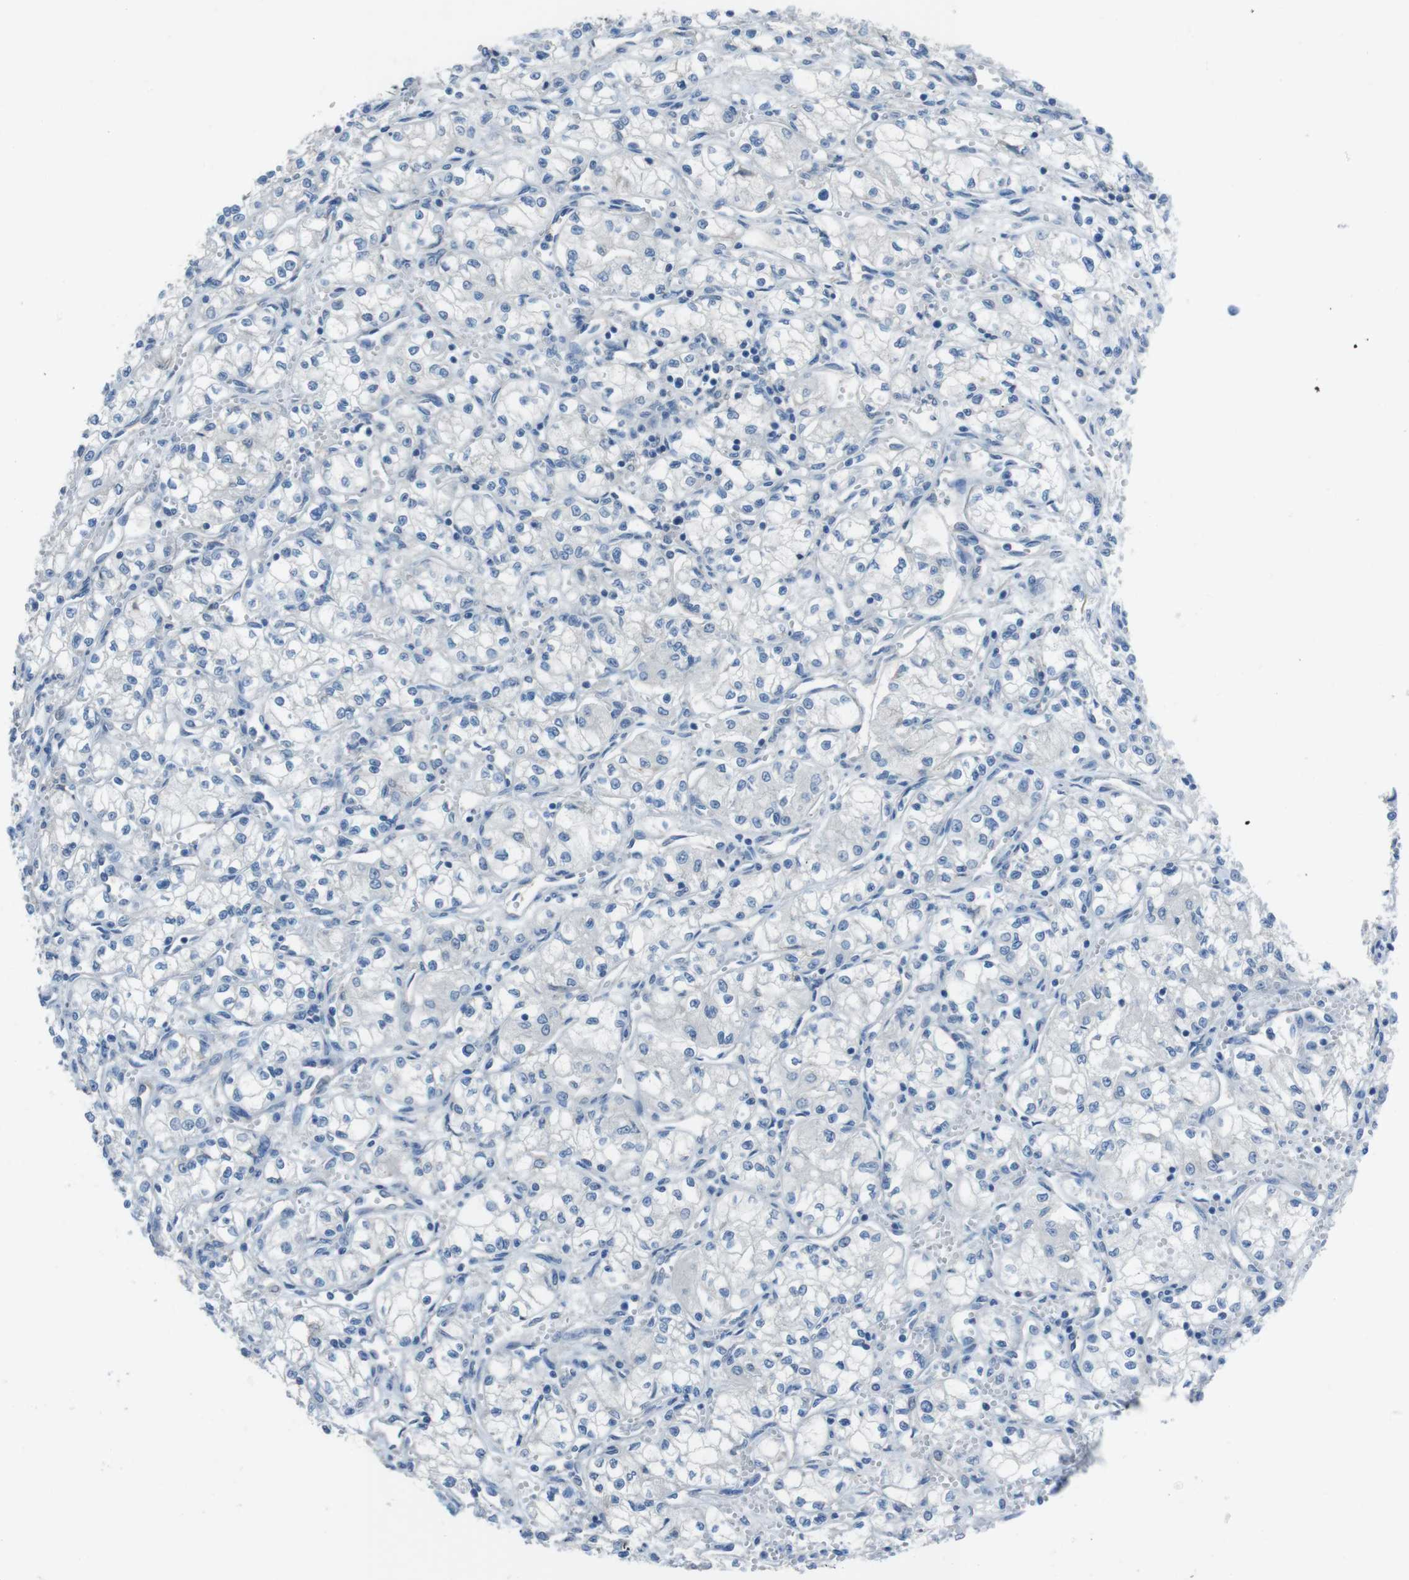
{"staining": {"intensity": "negative", "quantity": "none", "location": "none"}, "tissue": "renal cancer", "cell_type": "Tumor cells", "image_type": "cancer", "snomed": [{"axis": "morphology", "description": "Normal tissue, NOS"}, {"axis": "morphology", "description": "Adenocarcinoma, NOS"}, {"axis": "topography", "description": "Kidney"}], "caption": "IHC micrograph of neoplastic tissue: human adenocarcinoma (renal) stained with DAB (3,3'-diaminobenzidine) reveals no significant protein positivity in tumor cells. Brightfield microscopy of IHC stained with DAB (brown) and hematoxylin (blue), captured at high magnification.", "gene": "CYP2C8", "patient": {"sex": "male", "age": 59}}